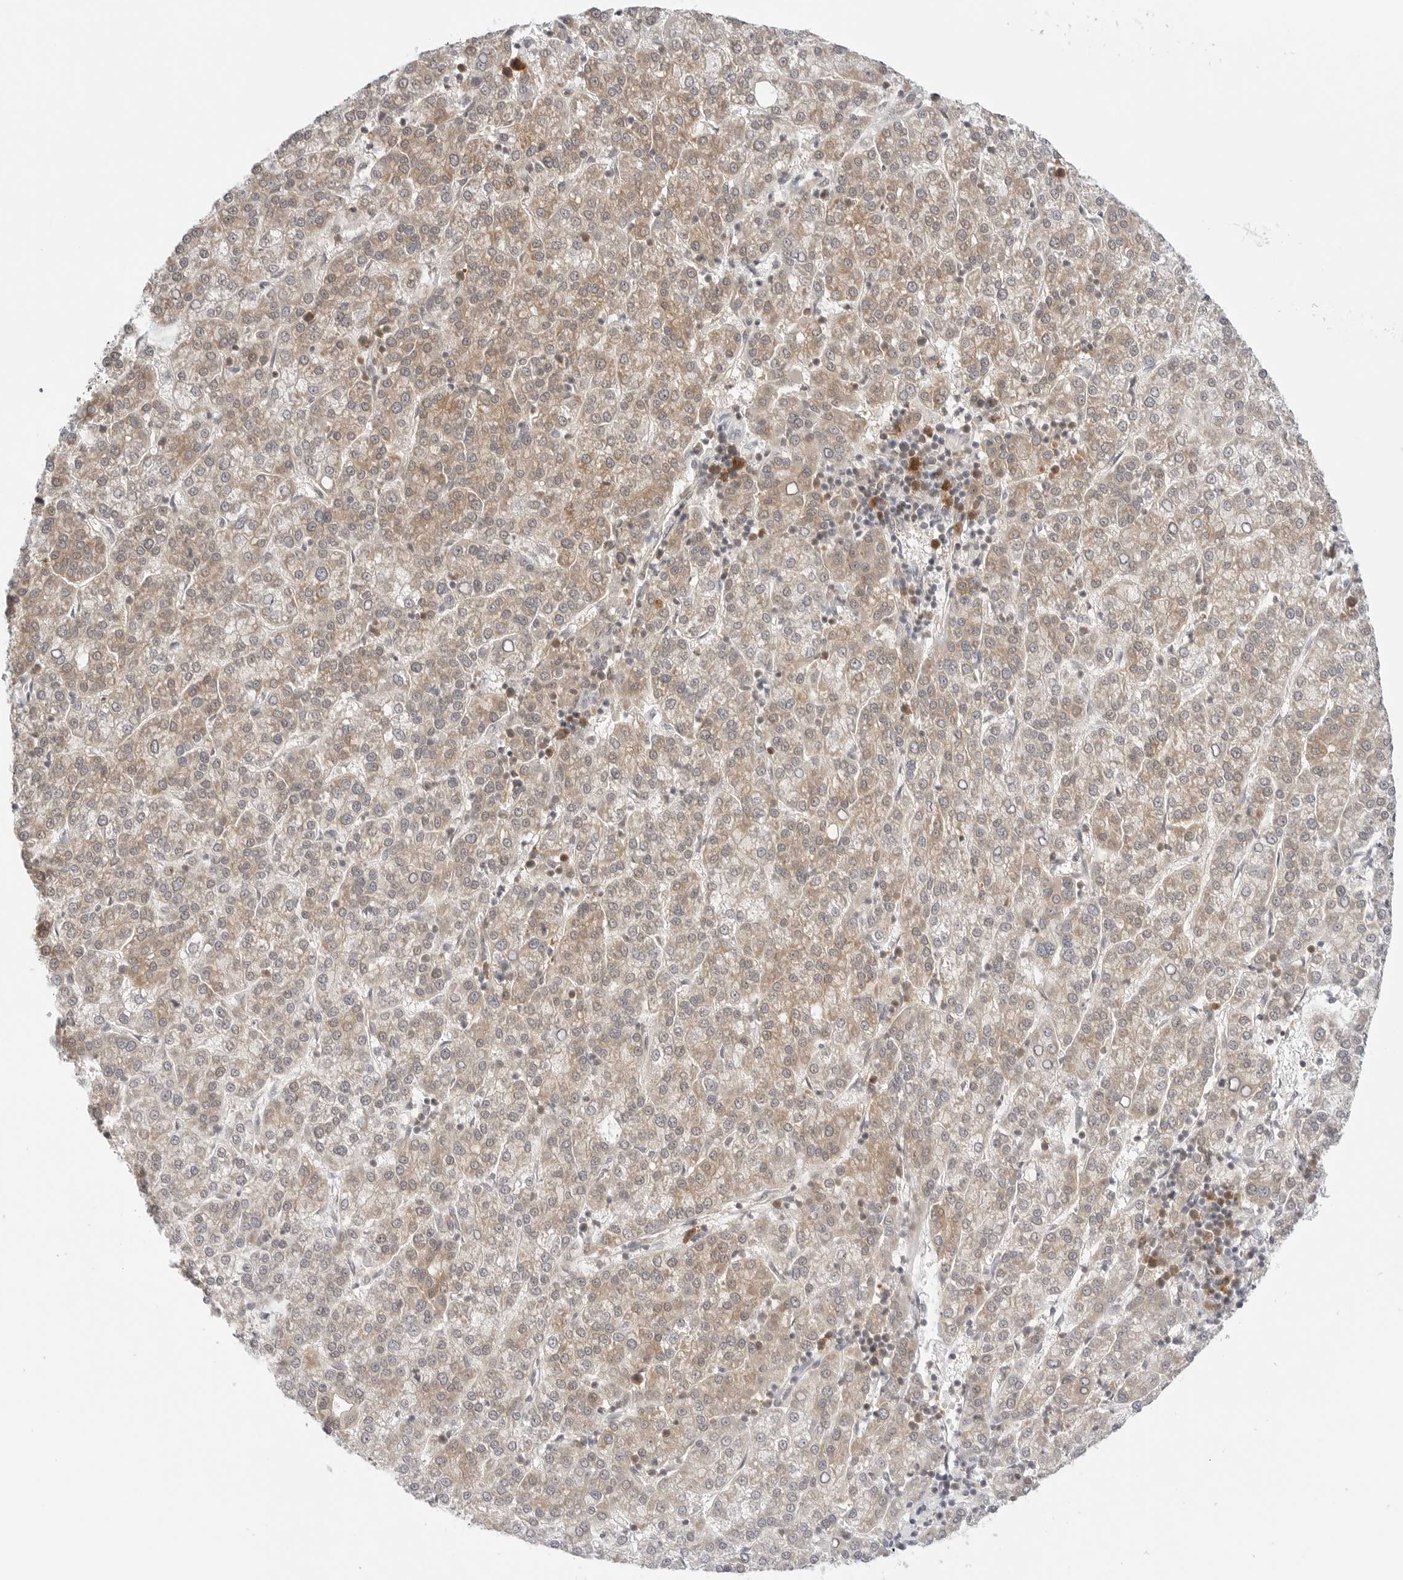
{"staining": {"intensity": "weak", "quantity": "25%-75%", "location": "cytoplasmic/membranous"}, "tissue": "liver cancer", "cell_type": "Tumor cells", "image_type": "cancer", "snomed": [{"axis": "morphology", "description": "Carcinoma, Hepatocellular, NOS"}, {"axis": "topography", "description": "Liver"}], "caption": "Brown immunohistochemical staining in human liver hepatocellular carcinoma exhibits weak cytoplasmic/membranous expression in approximately 25%-75% of tumor cells. Using DAB (3,3'-diaminobenzidine) (brown) and hematoxylin (blue) stains, captured at high magnification using brightfield microscopy.", "gene": "NUDC", "patient": {"sex": "female", "age": 58}}